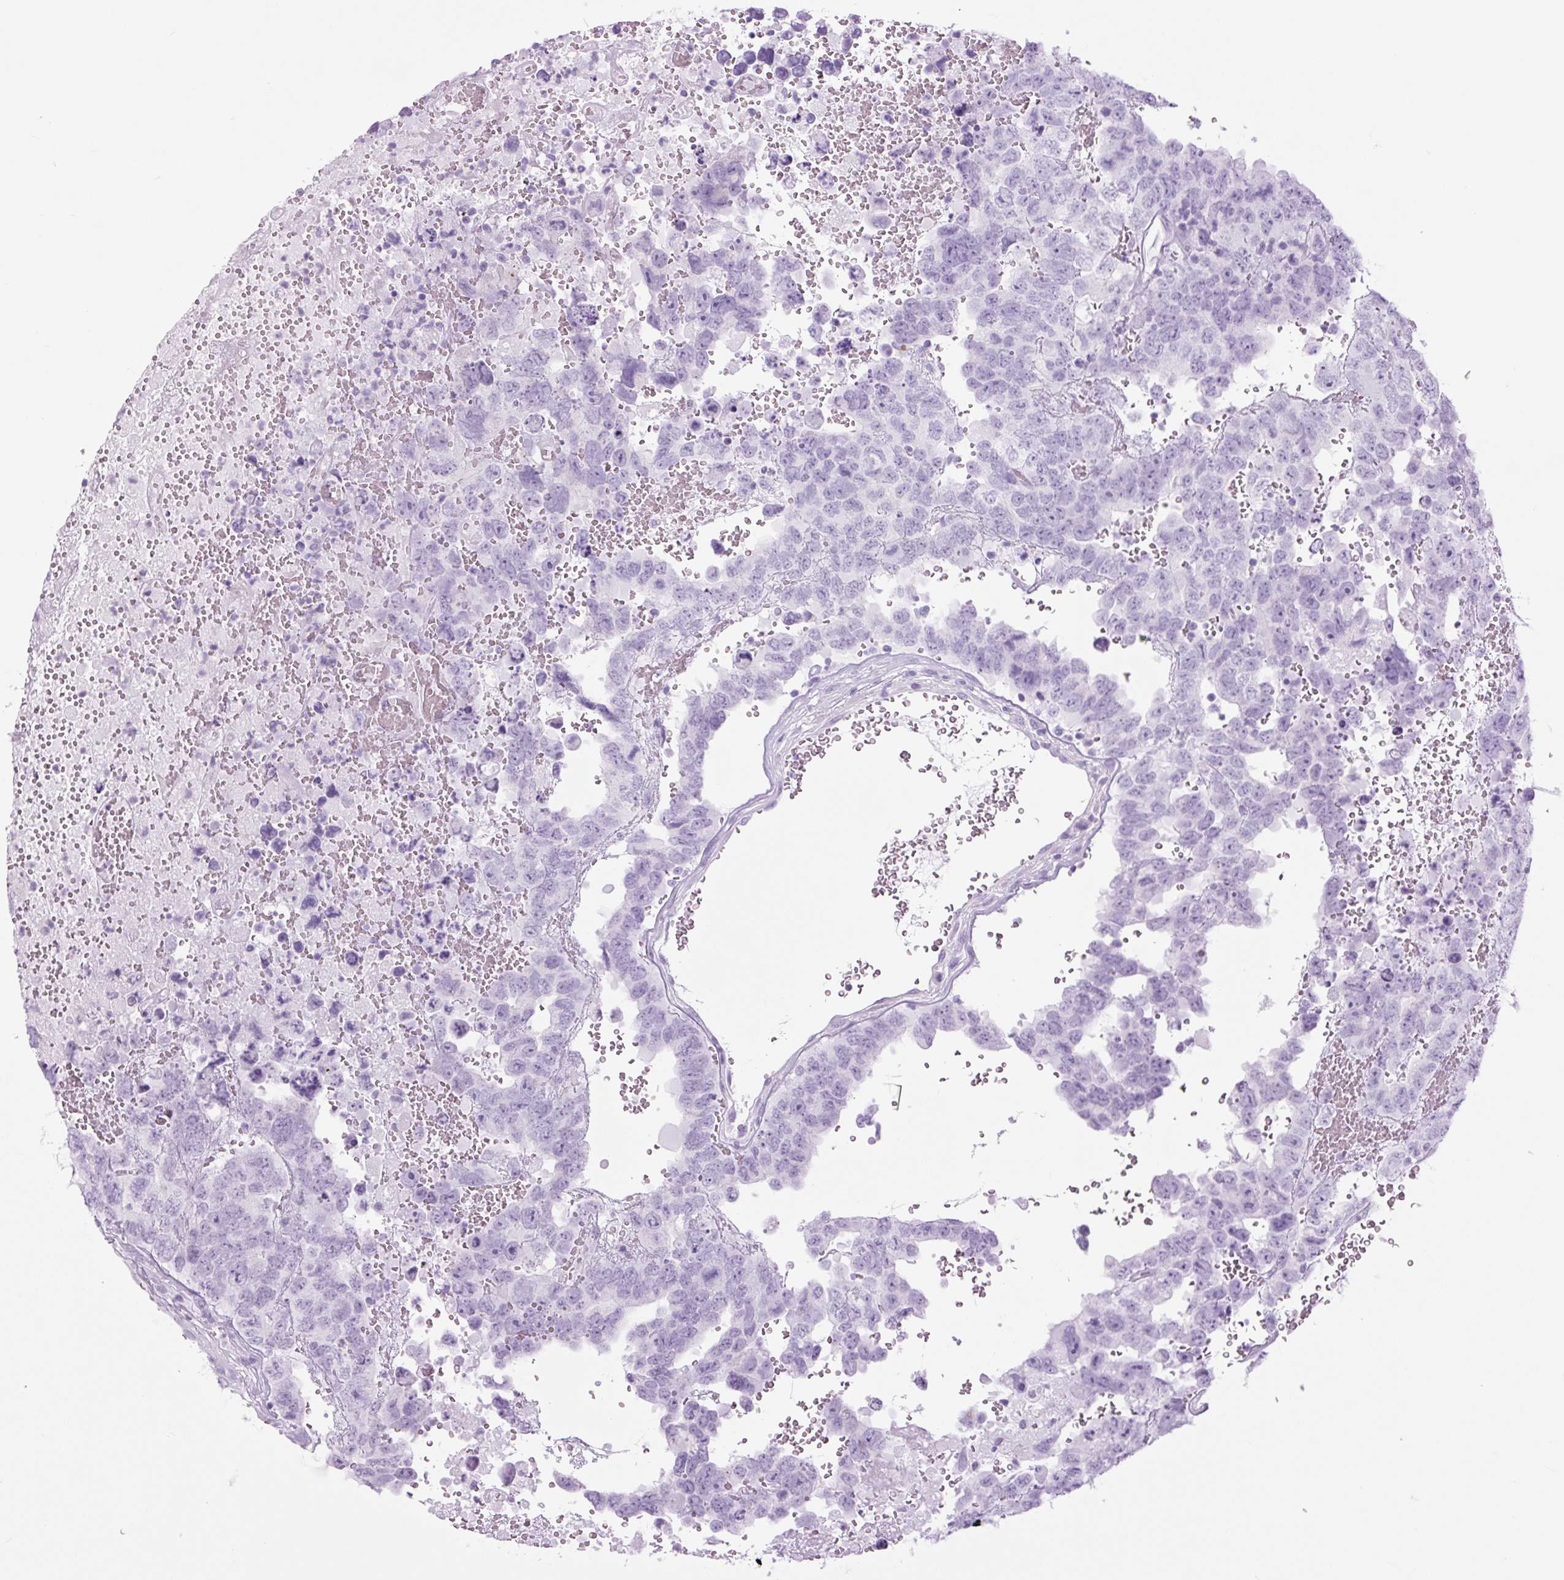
{"staining": {"intensity": "negative", "quantity": "none", "location": "none"}, "tissue": "testis cancer", "cell_type": "Tumor cells", "image_type": "cancer", "snomed": [{"axis": "morphology", "description": "Carcinoma, Embryonal, NOS"}, {"axis": "topography", "description": "Testis"}], "caption": "This is an immunohistochemistry (IHC) histopathology image of testis embryonal carcinoma. There is no expression in tumor cells.", "gene": "TFF2", "patient": {"sex": "male", "age": 45}}